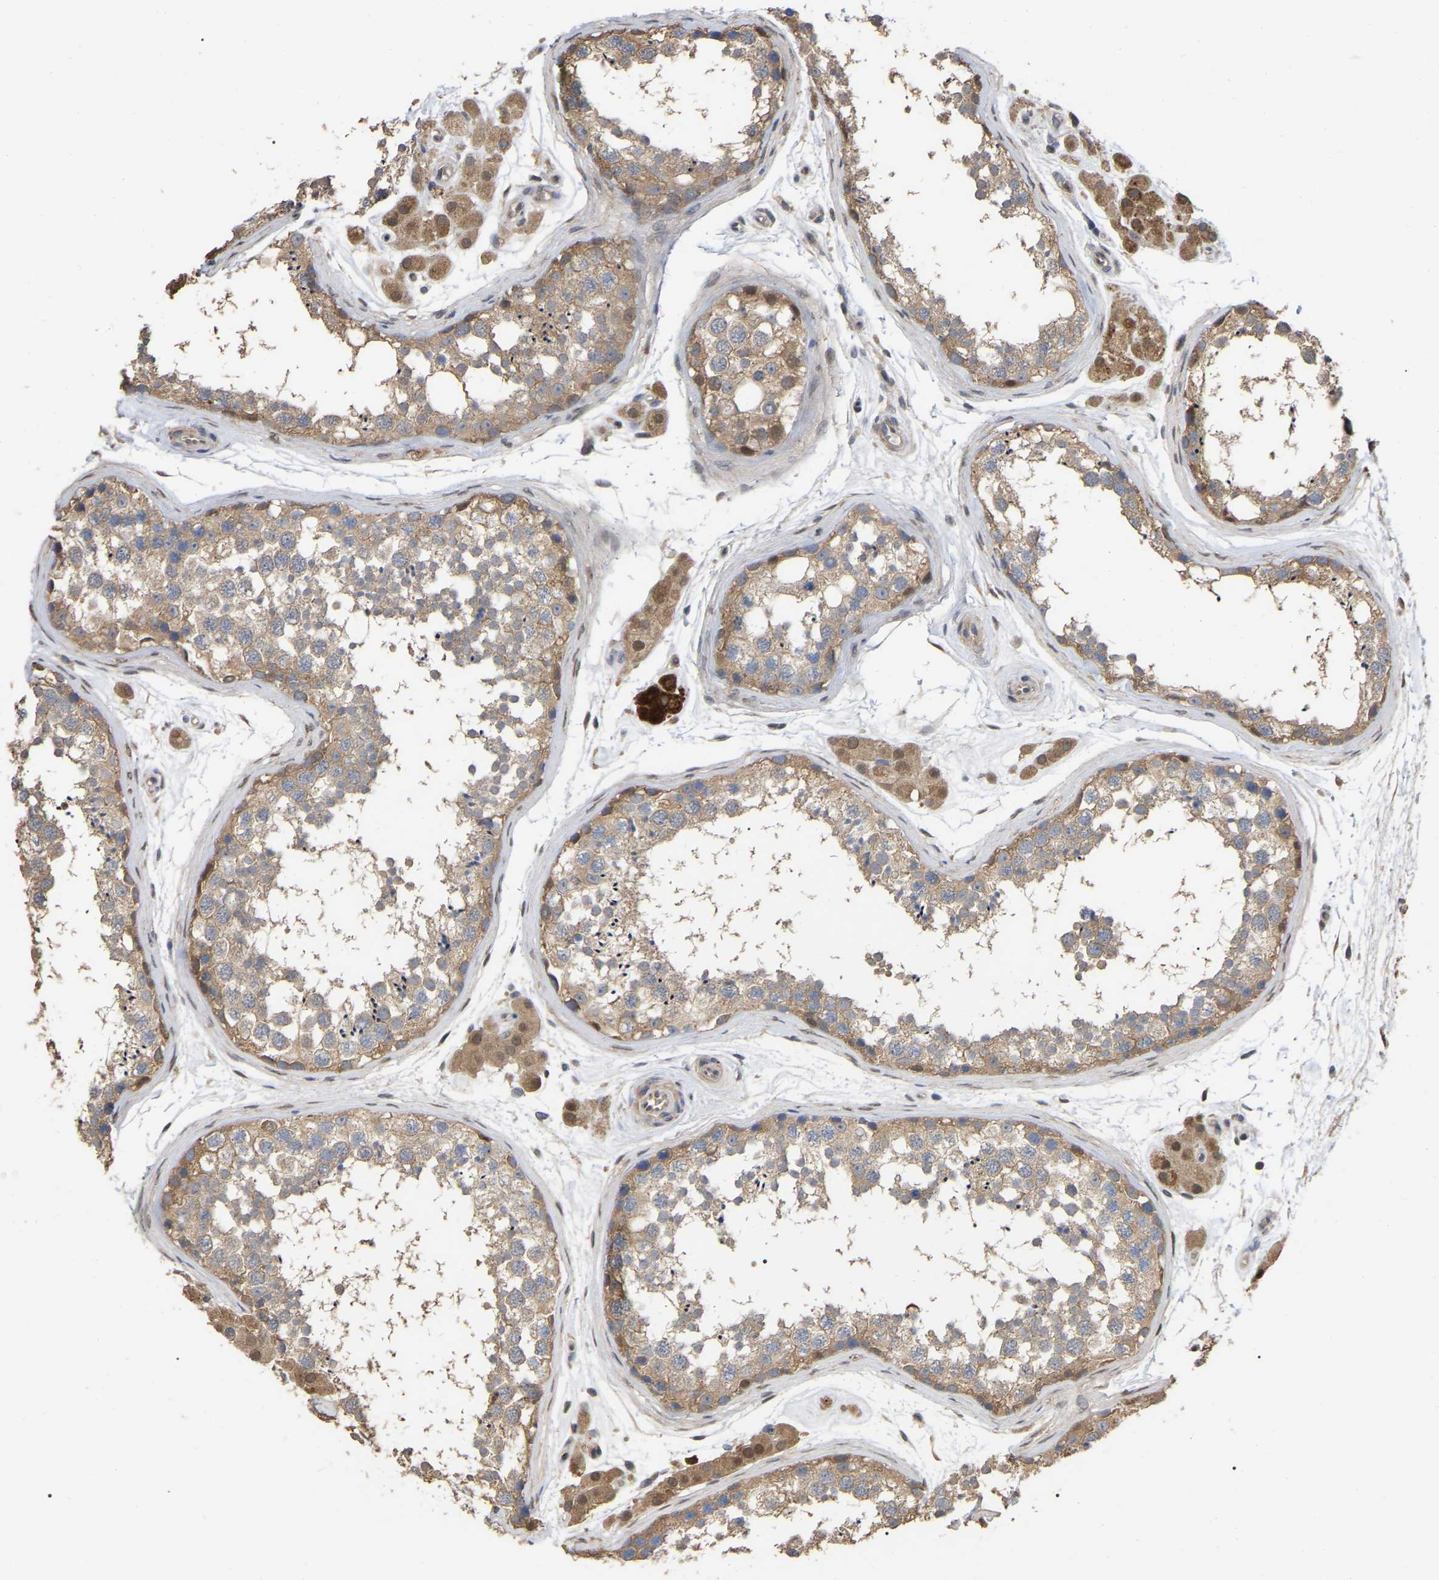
{"staining": {"intensity": "moderate", "quantity": "<25%", "location": "cytoplasmic/membranous"}, "tissue": "testis", "cell_type": "Cells in seminiferous ducts", "image_type": "normal", "snomed": [{"axis": "morphology", "description": "Normal tissue, NOS"}, {"axis": "topography", "description": "Testis"}], "caption": "A brown stain shows moderate cytoplasmic/membranous staining of a protein in cells in seminiferous ducts of unremarkable testis.", "gene": "FAM219A", "patient": {"sex": "male", "age": 56}}